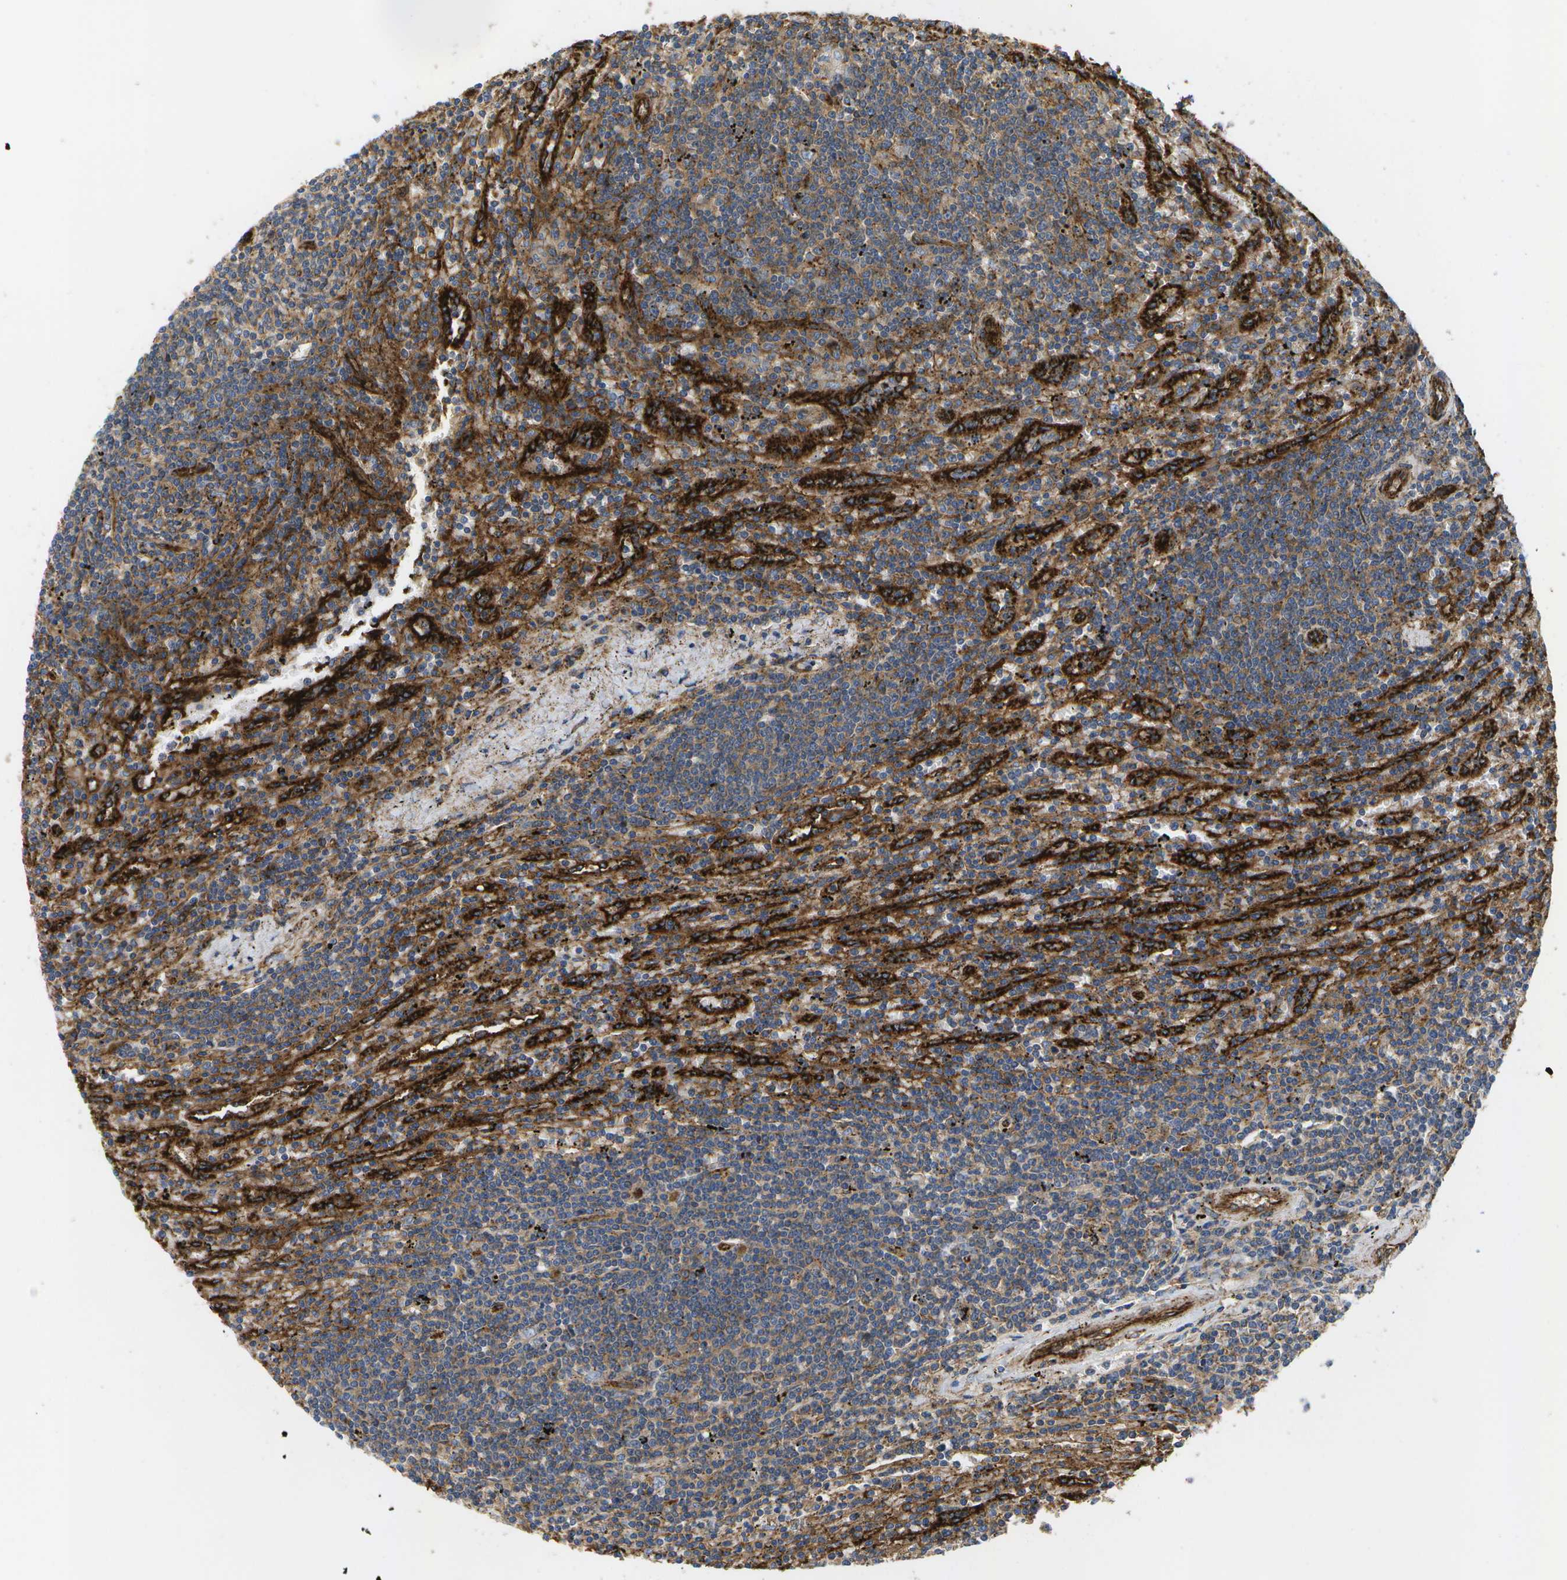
{"staining": {"intensity": "weak", "quantity": "25%-75%", "location": "cytoplasmic/membranous"}, "tissue": "lymphoma", "cell_type": "Tumor cells", "image_type": "cancer", "snomed": [{"axis": "morphology", "description": "Malignant lymphoma, non-Hodgkin's type, Low grade"}, {"axis": "topography", "description": "Spleen"}], "caption": "Immunohistochemical staining of lymphoma displays low levels of weak cytoplasmic/membranous expression in about 25%-75% of tumor cells. Nuclei are stained in blue.", "gene": "BST2", "patient": {"sex": "male", "age": 76}}